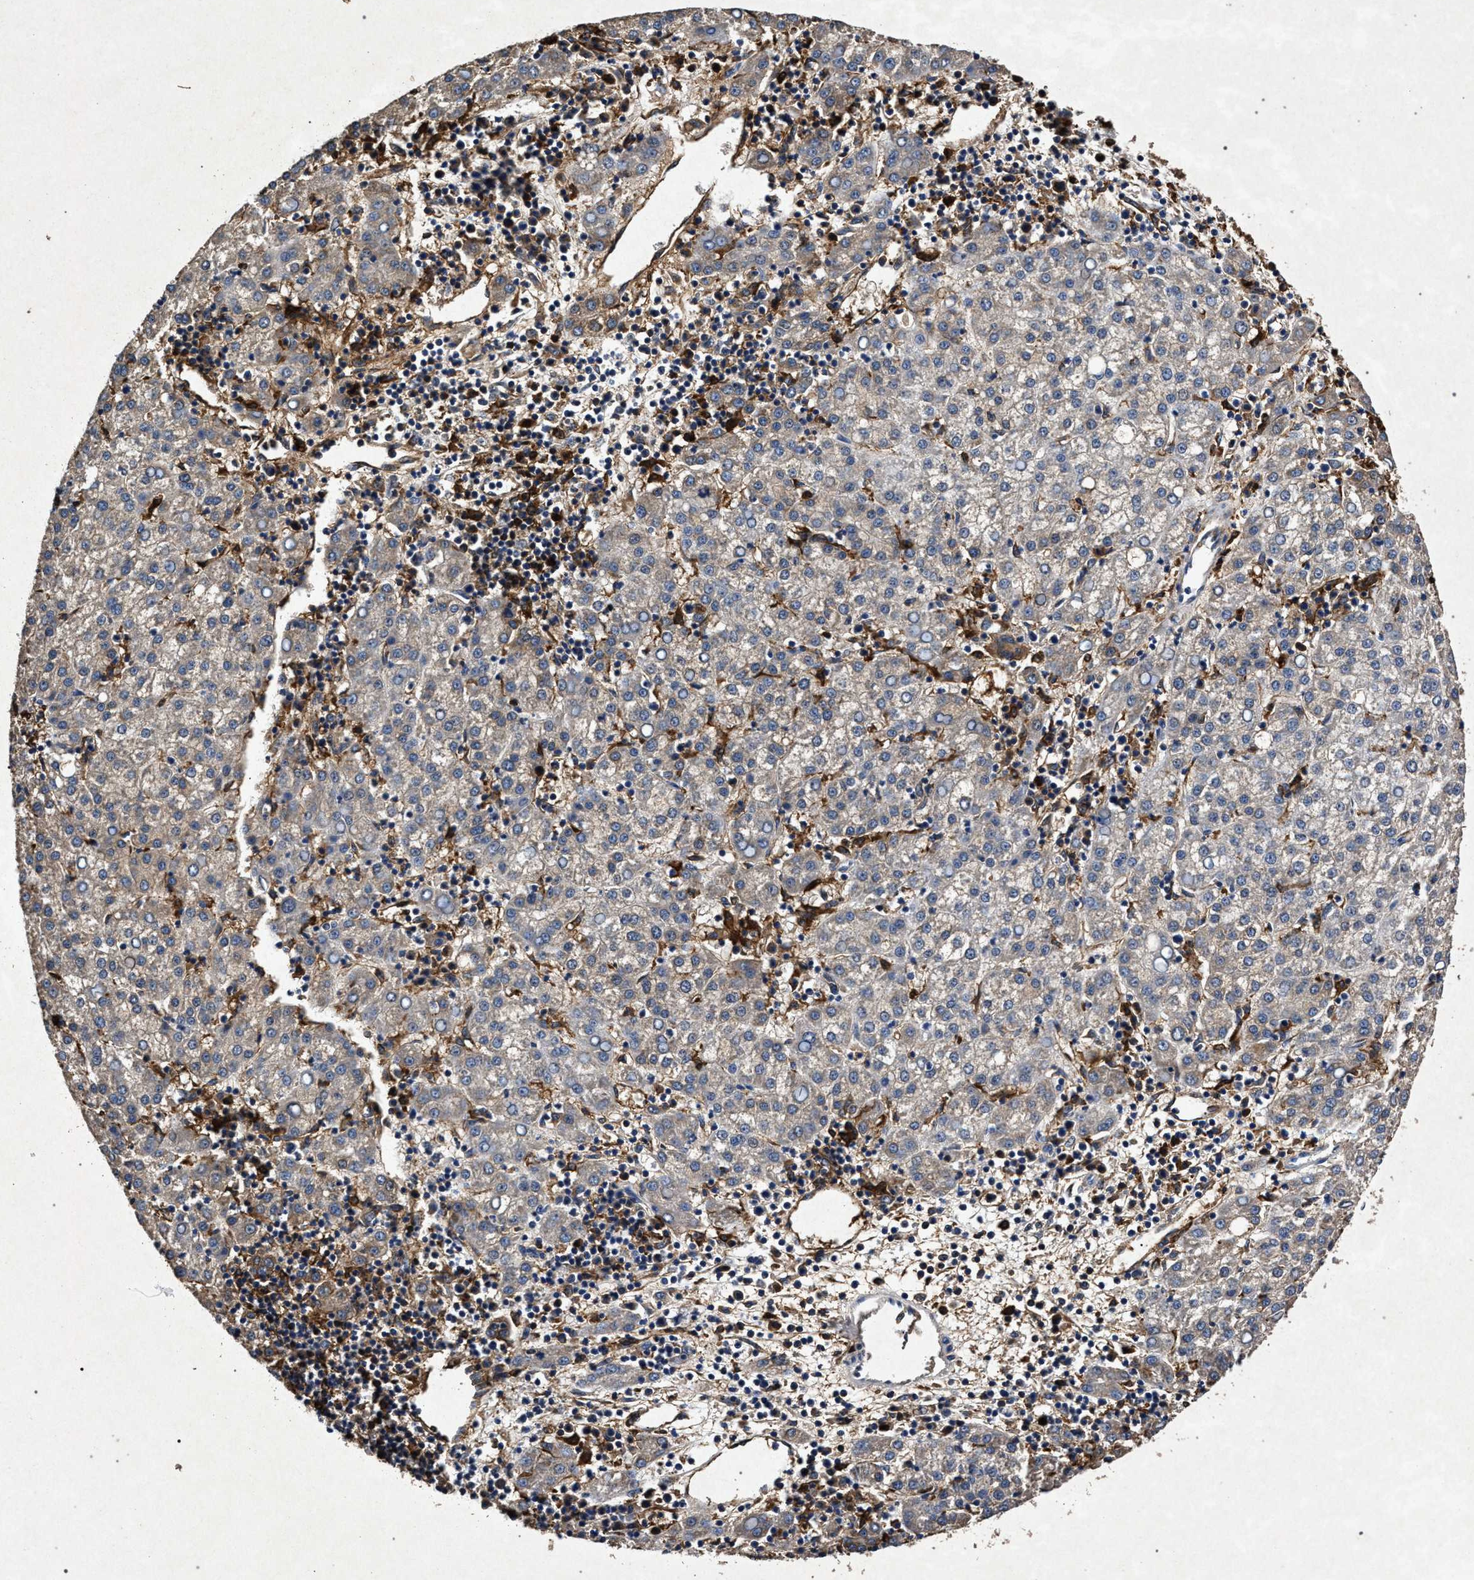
{"staining": {"intensity": "weak", "quantity": "<25%", "location": "cytoplasmic/membranous"}, "tissue": "liver cancer", "cell_type": "Tumor cells", "image_type": "cancer", "snomed": [{"axis": "morphology", "description": "Carcinoma, Hepatocellular, NOS"}, {"axis": "topography", "description": "Liver"}], "caption": "This is an immunohistochemistry (IHC) photomicrograph of liver hepatocellular carcinoma. There is no positivity in tumor cells.", "gene": "MARCKS", "patient": {"sex": "female", "age": 58}}